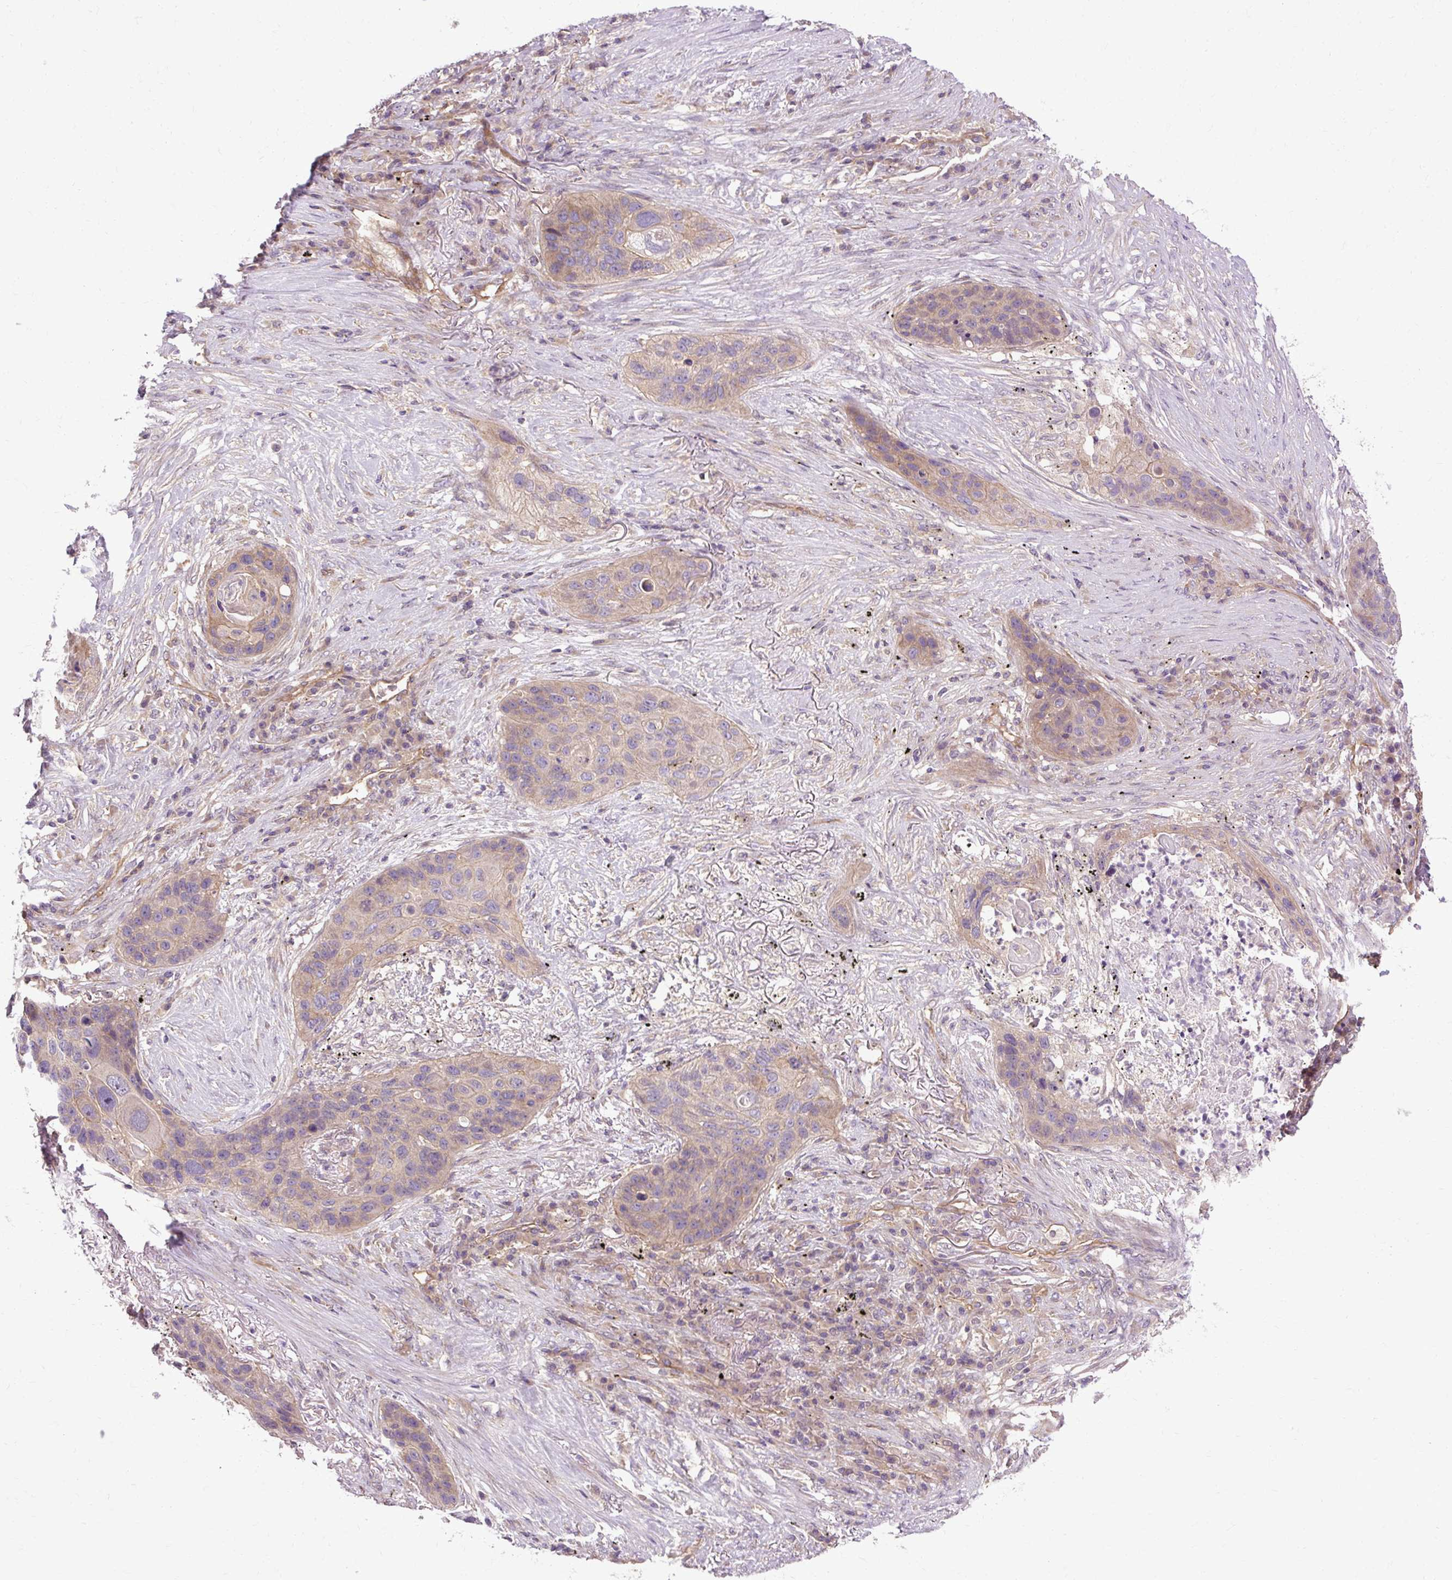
{"staining": {"intensity": "weak", "quantity": "<25%", "location": "cytoplasmic/membranous"}, "tissue": "lung cancer", "cell_type": "Tumor cells", "image_type": "cancer", "snomed": [{"axis": "morphology", "description": "Squamous cell carcinoma, NOS"}, {"axis": "topography", "description": "Lung"}], "caption": "DAB immunohistochemical staining of human squamous cell carcinoma (lung) displays no significant staining in tumor cells.", "gene": "CCDC93", "patient": {"sex": "female", "age": 63}}